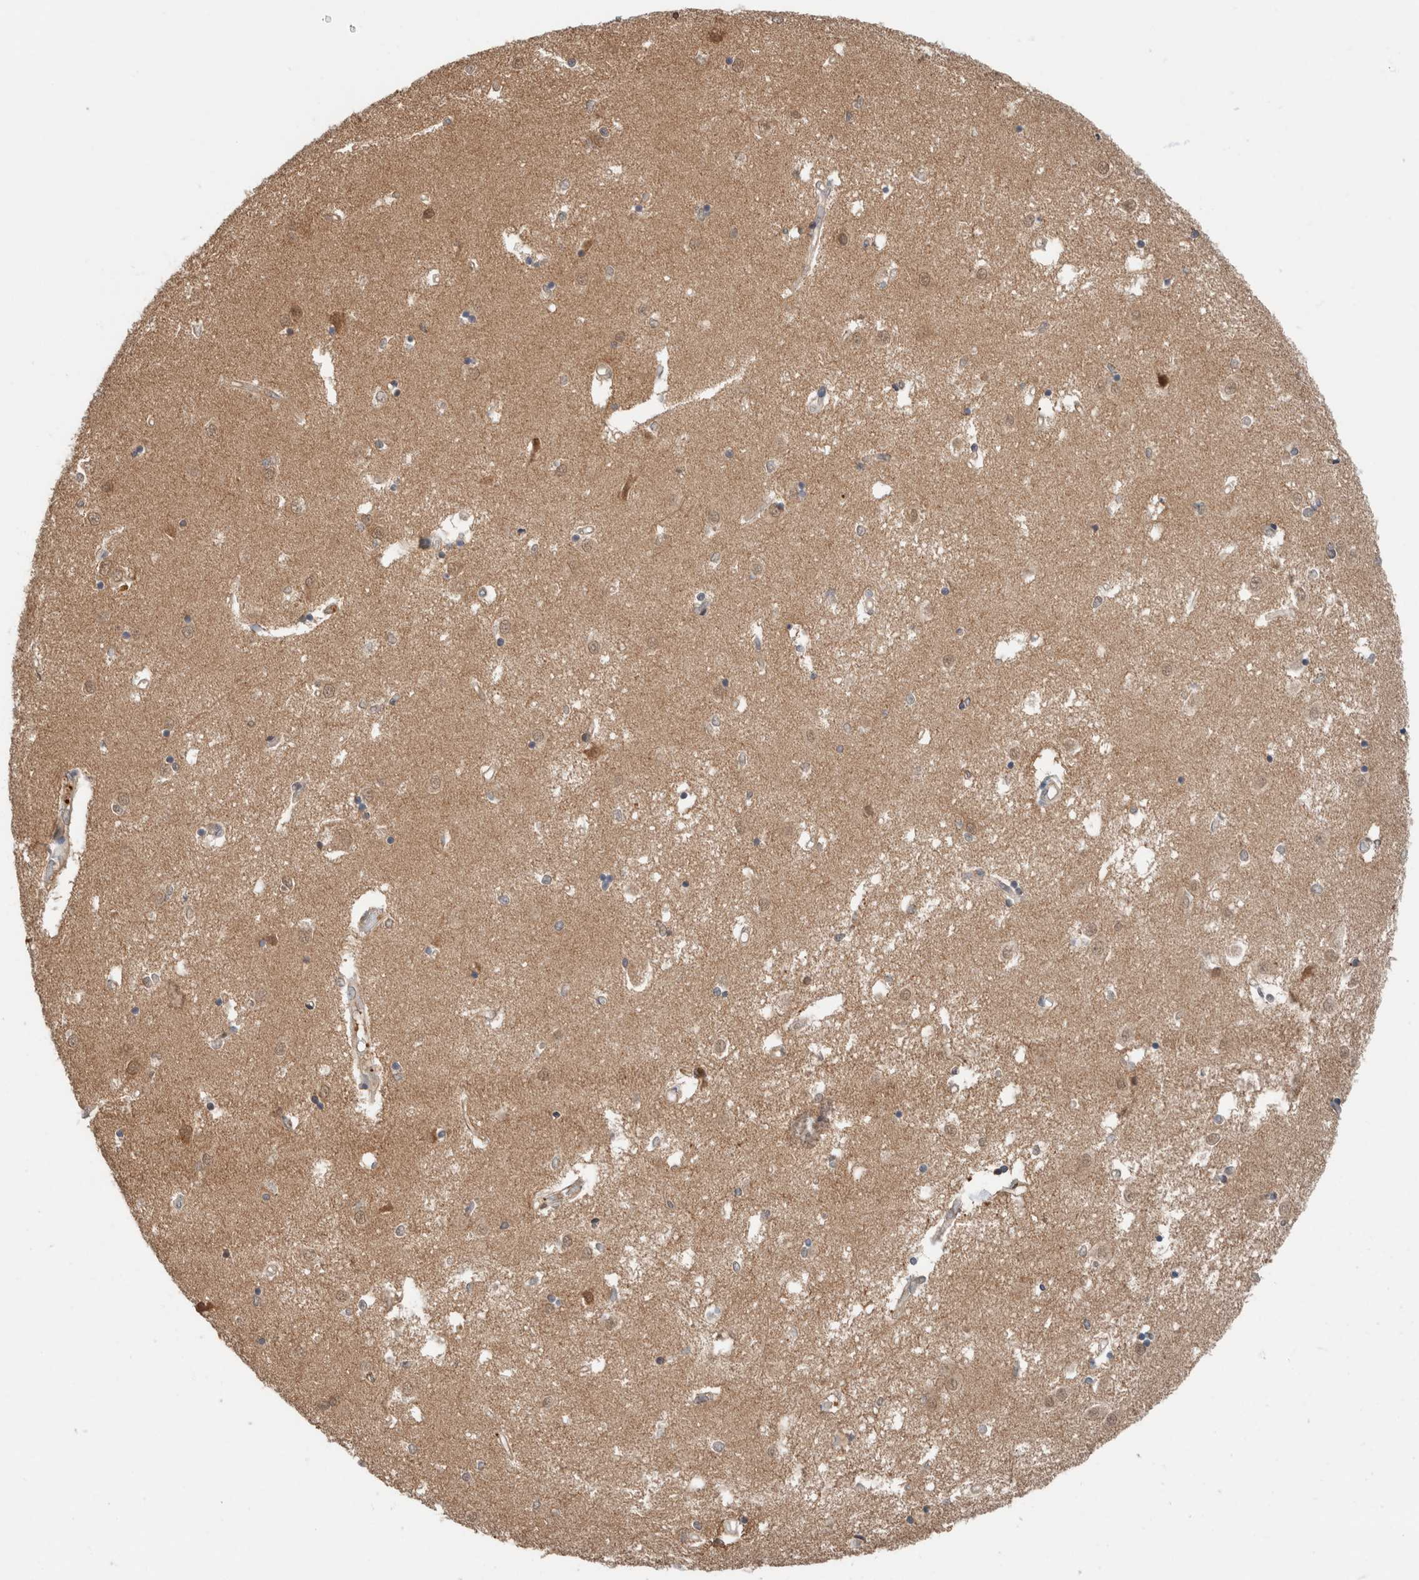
{"staining": {"intensity": "weak", "quantity": "<25%", "location": "nuclear"}, "tissue": "caudate", "cell_type": "Glial cells", "image_type": "normal", "snomed": [{"axis": "morphology", "description": "Normal tissue, NOS"}, {"axis": "topography", "description": "Lateral ventricle wall"}], "caption": "A micrograph of human caudate is negative for staining in glial cells. (Stains: DAB immunohistochemistry (IHC) with hematoxylin counter stain, Microscopy: brightfield microscopy at high magnification).", "gene": "XPNPEP1", "patient": {"sex": "male", "age": 45}}